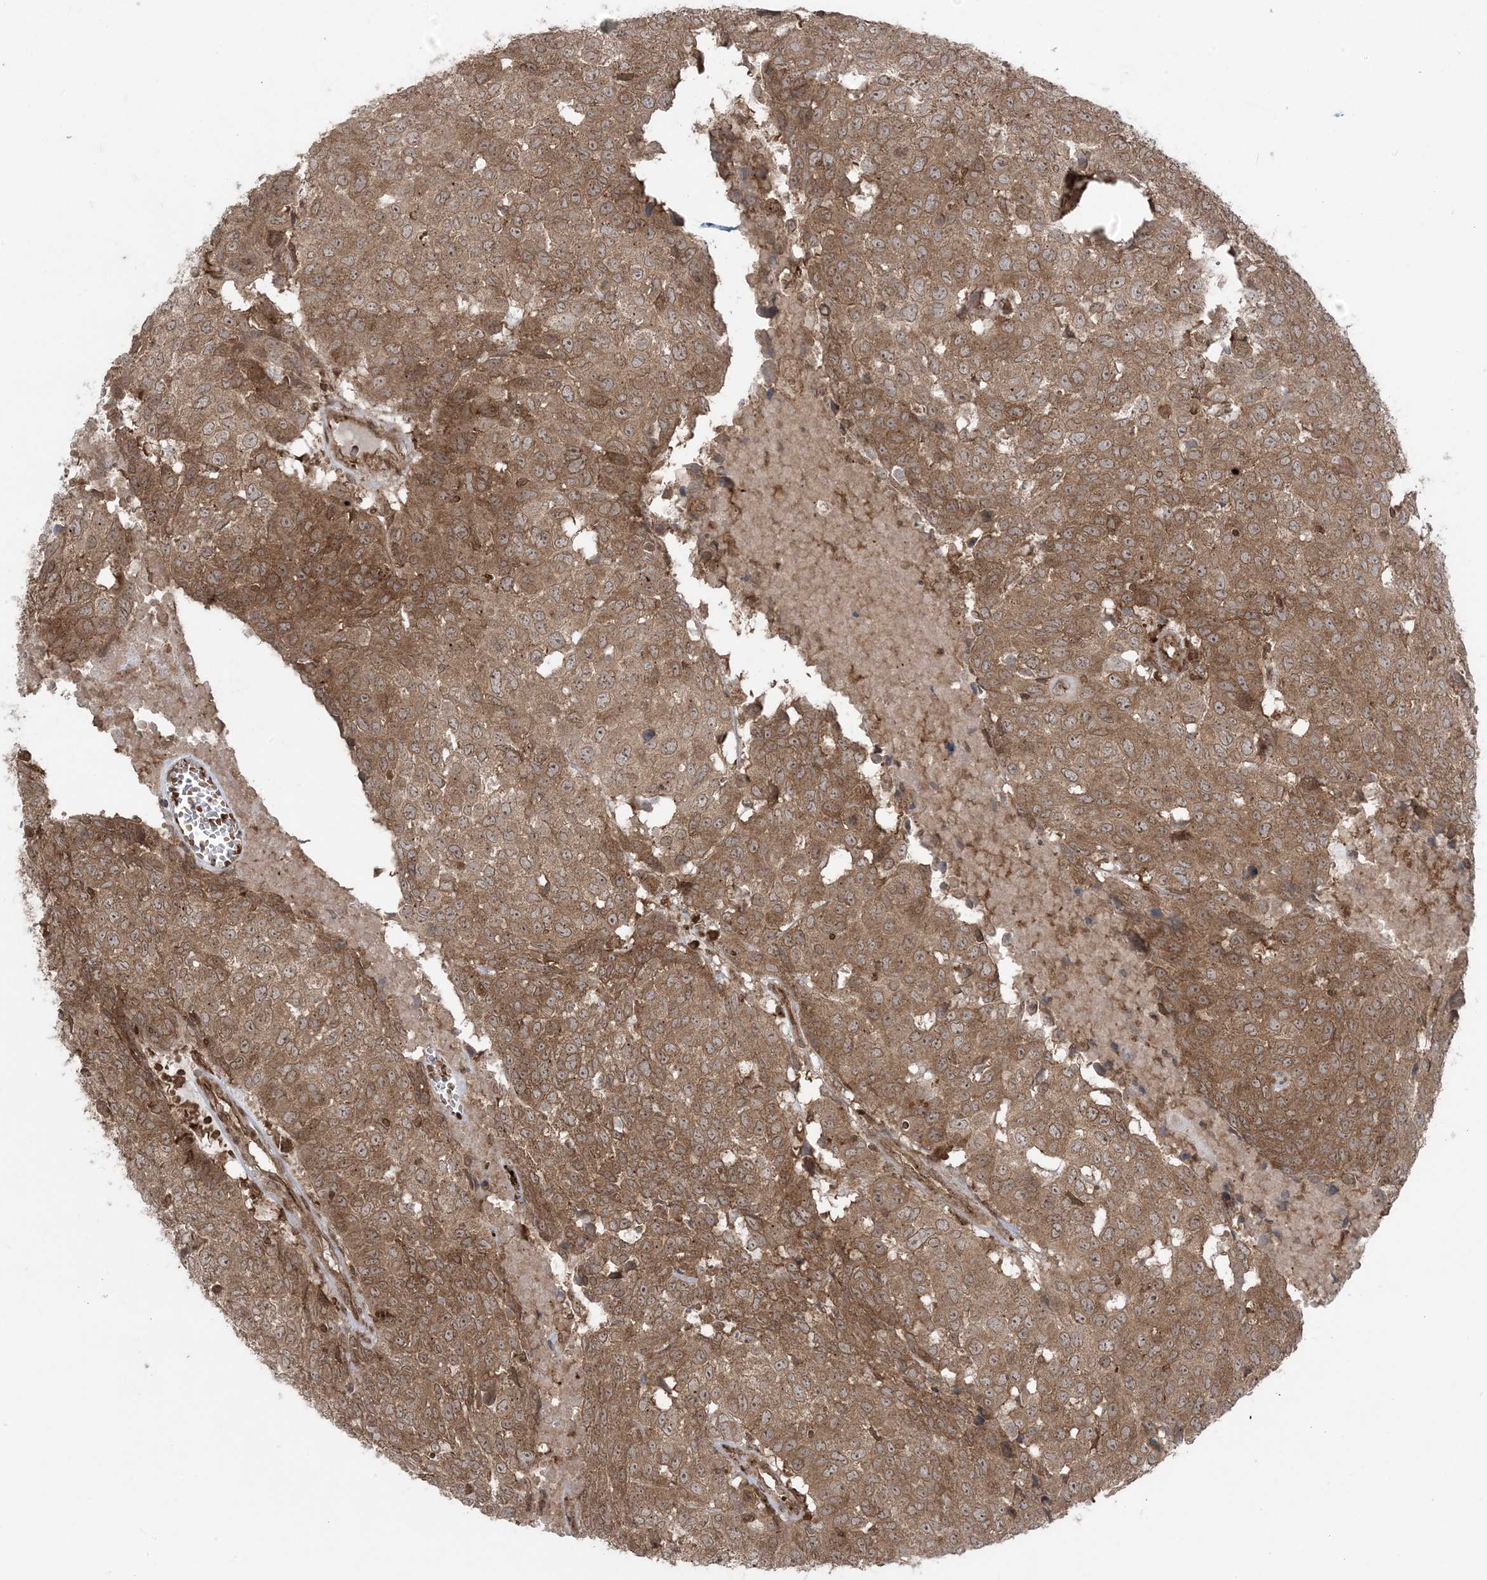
{"staining": {"intensity": "moderate", "quantity": ">75%", "location": "cytoplasmic/membranous"}, "tissue": "head and neck cancer", "cell_type": "Tumor cells", "image_type": "cancer", "snomed": [{"axis": "morphology", "description": "Squamous cell carcinoma, NOS"}, {"axis": "topography", "description": "Head-Neck"}], "caption": "Tumor cells show moderate cytoplasmic/membranous positivity in approximately >75% of cells in head and neck cancer (squamous cell carcinoma).", "gene": "DDX19B", "patient": {"sex": "male", "age": 66}}